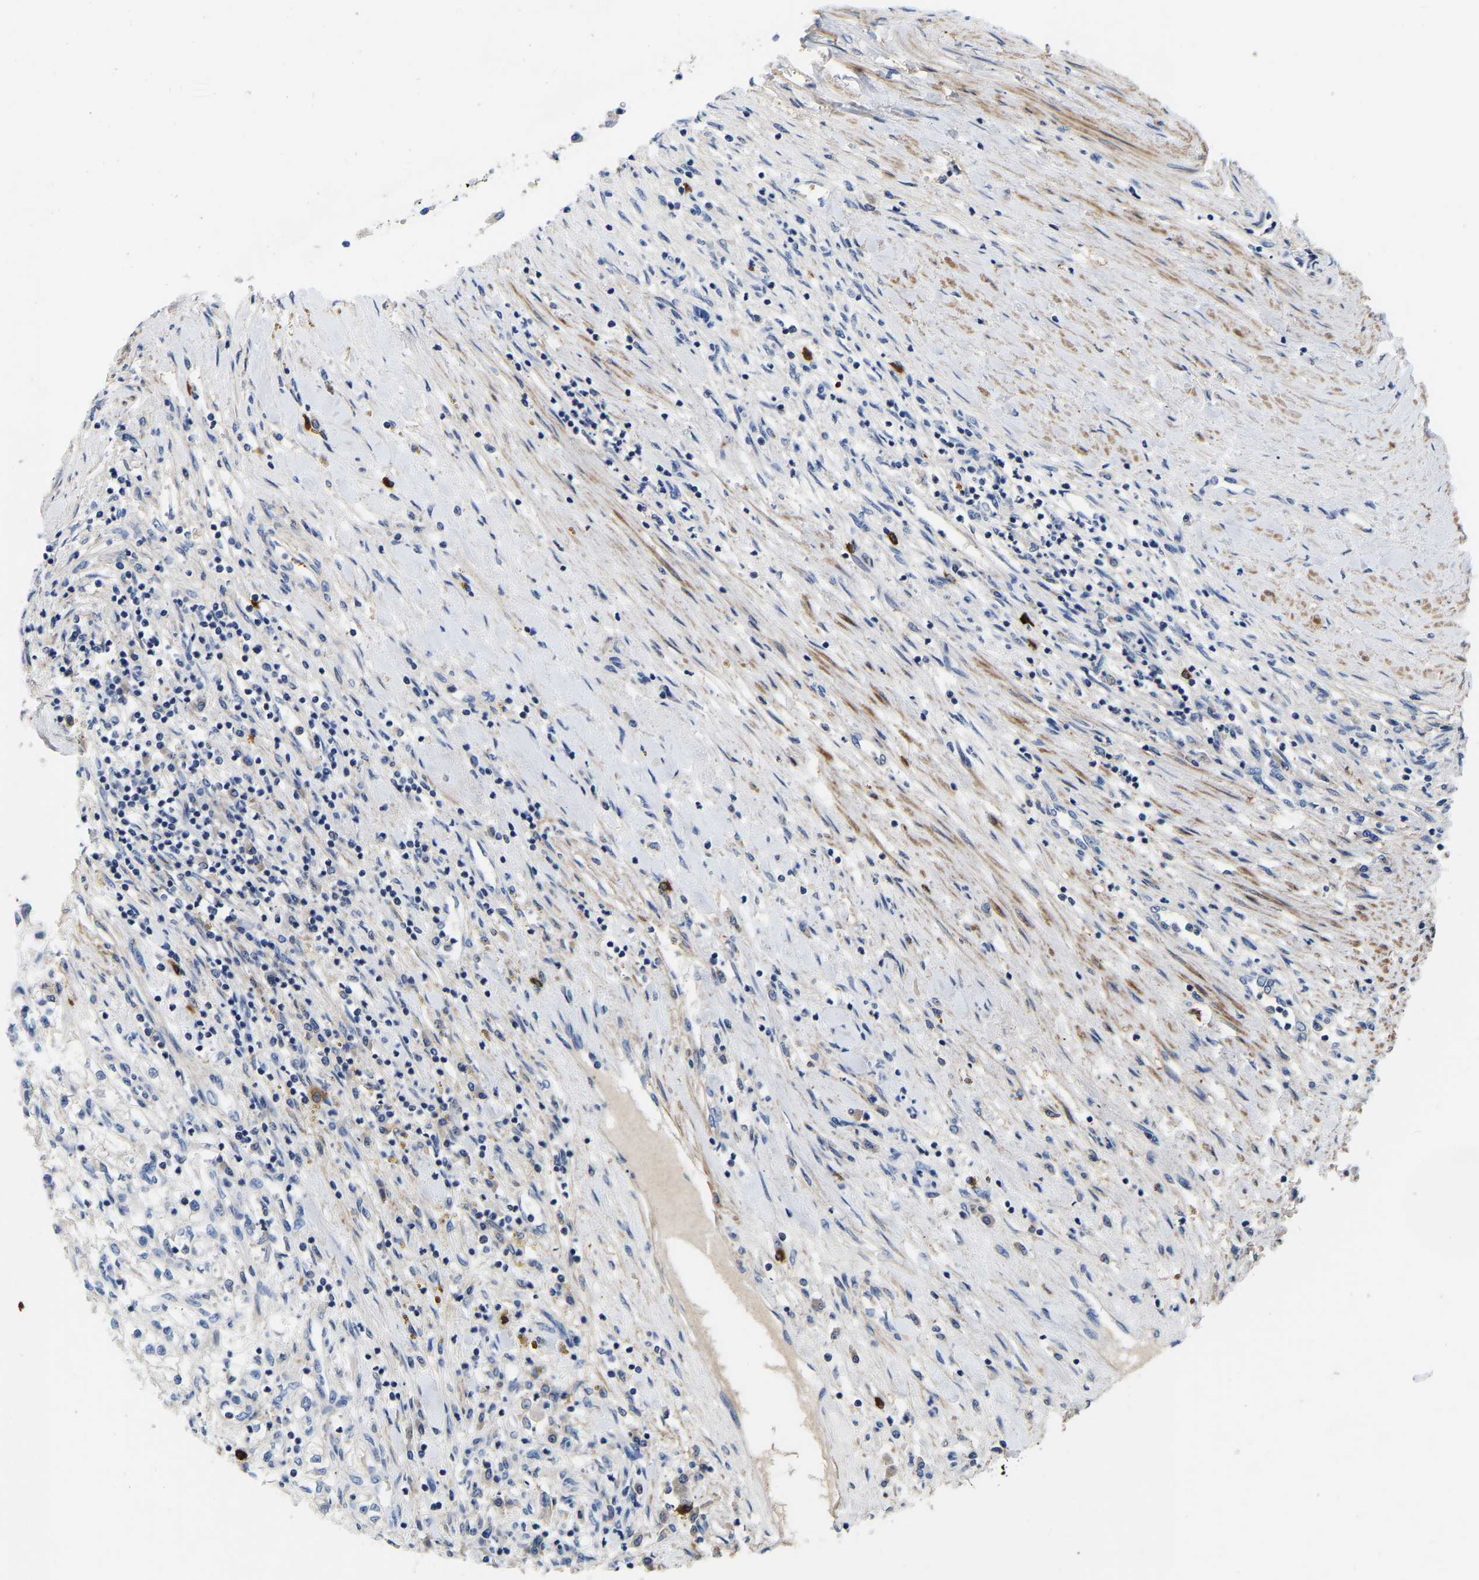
{"staining": {"intensity": "moderate", "quantity": "25%-75%", "location": "cytoplasmic/membranous"}, "tissue": "renal cancer", "cell_type": "Tumor cells", "image_type": "cancer", "snomed": [{"axis": "morphology", "description": "Adenocarcinoma, NOS"}, {"axis": "topography", "description": "Kidney"}], "caption": "The immunohistochemical stain shows moderate cytoplasmic/membranous staining in tumor cells of renal cancer (adenocarcinoma) tissue.", "gene": "RAB27B", "patient": {"sex": "male", "age": 68}}